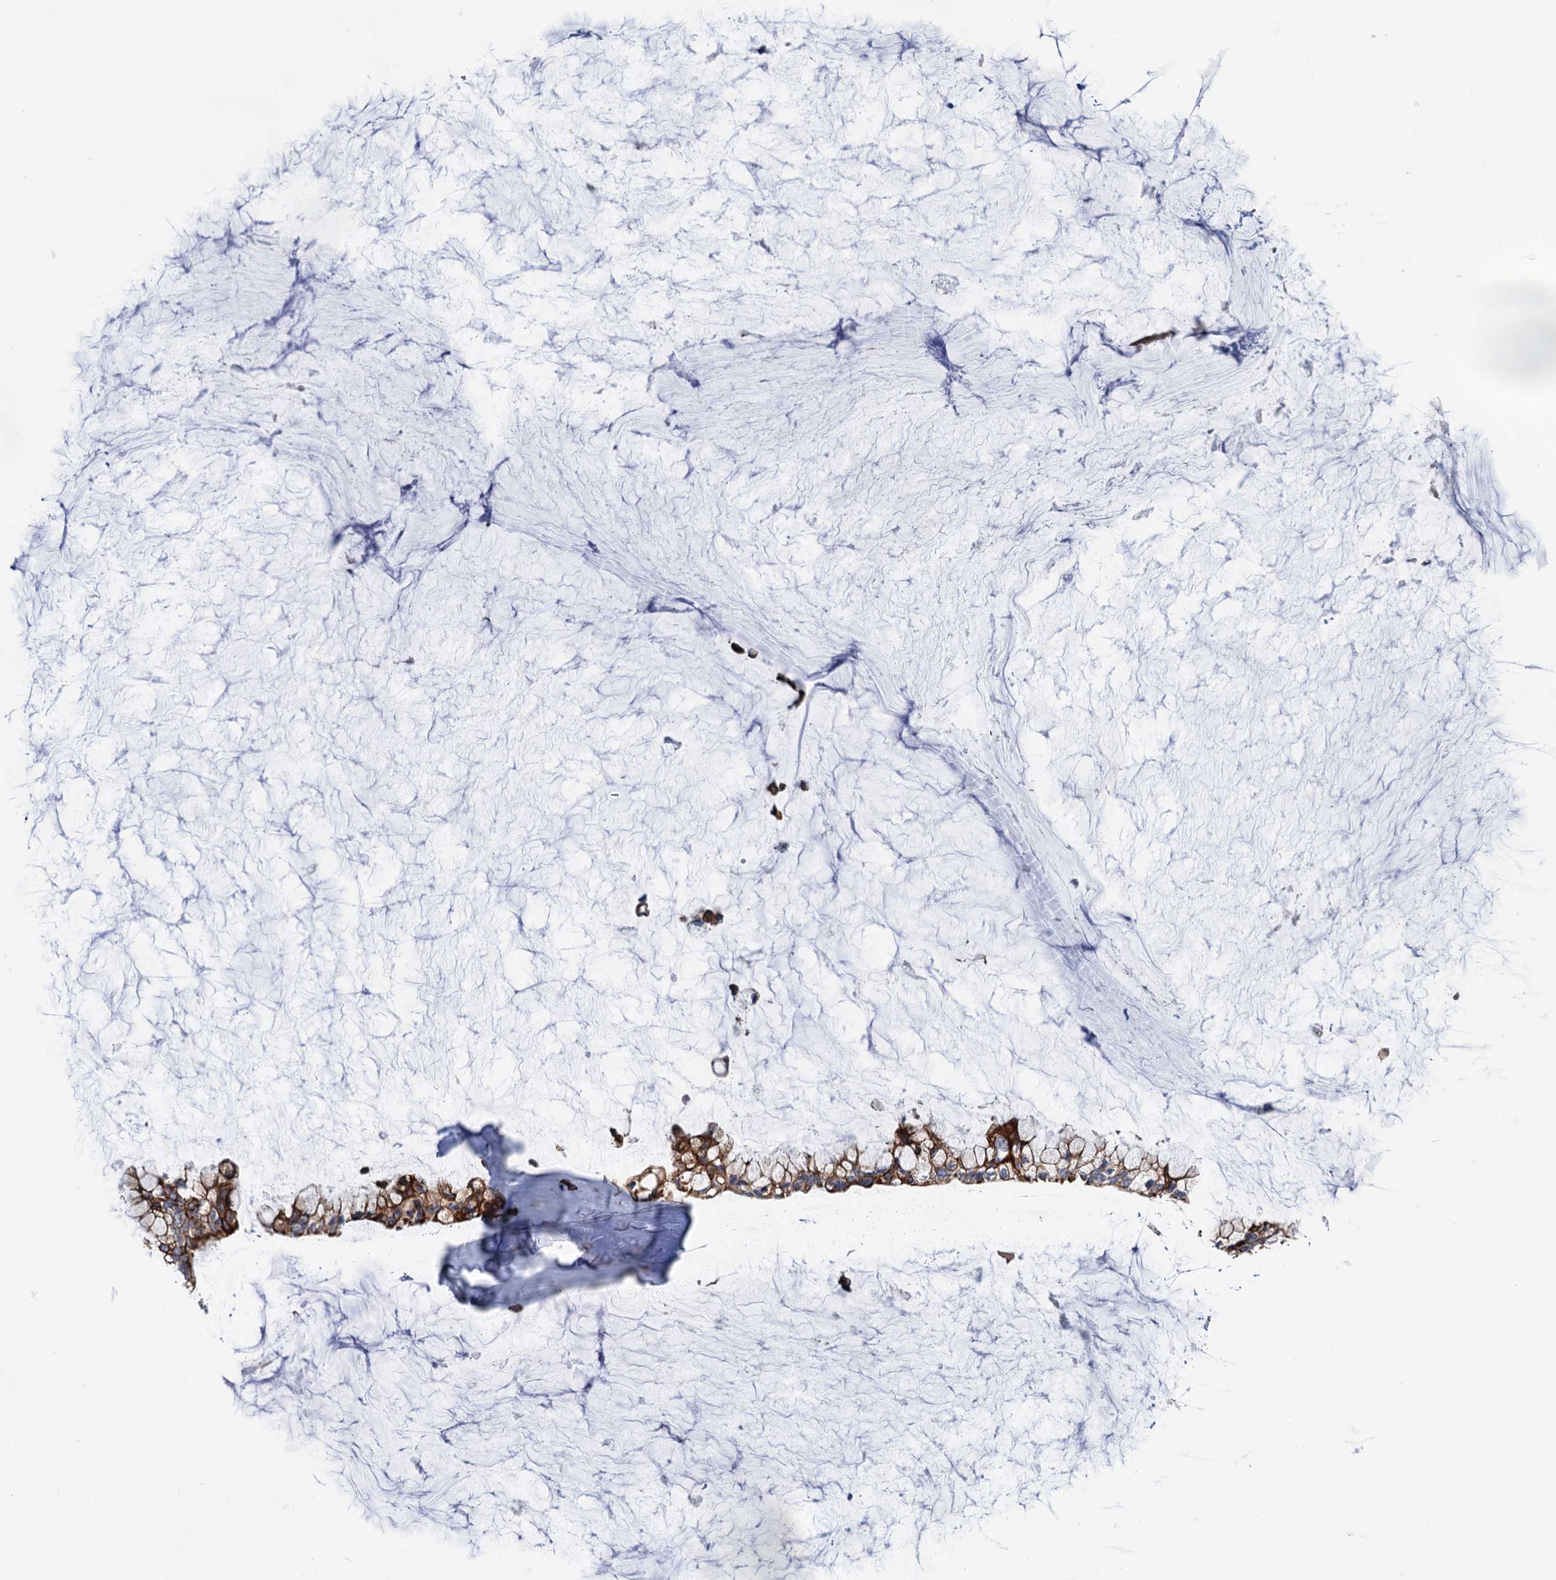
{"staining": {"intensity": "moderate", "quantity": ">75%", "location": "cytoplasmic/membranous"}, "tissue": "ovarian cancer", "cell_type": "Tumor cells", "image_type": "cancer", "snomed": [{"axis": "morphology", "description": "Cystadenocarcinoma, mucinous, NOS"}, {"axis": "topography", "description": "Ovary"}], "caption": "A brown stain highlights moderate cytoplasmic/membranous staining of a protein in ovarian cancer tumor cells. The staining is performed using DAB brown chromogen to label protein expression. The nuclei are counter-stained blue using hematoxylin.", "gene": "EIPR1", "patient": {"sex": "female", "age": 39}}